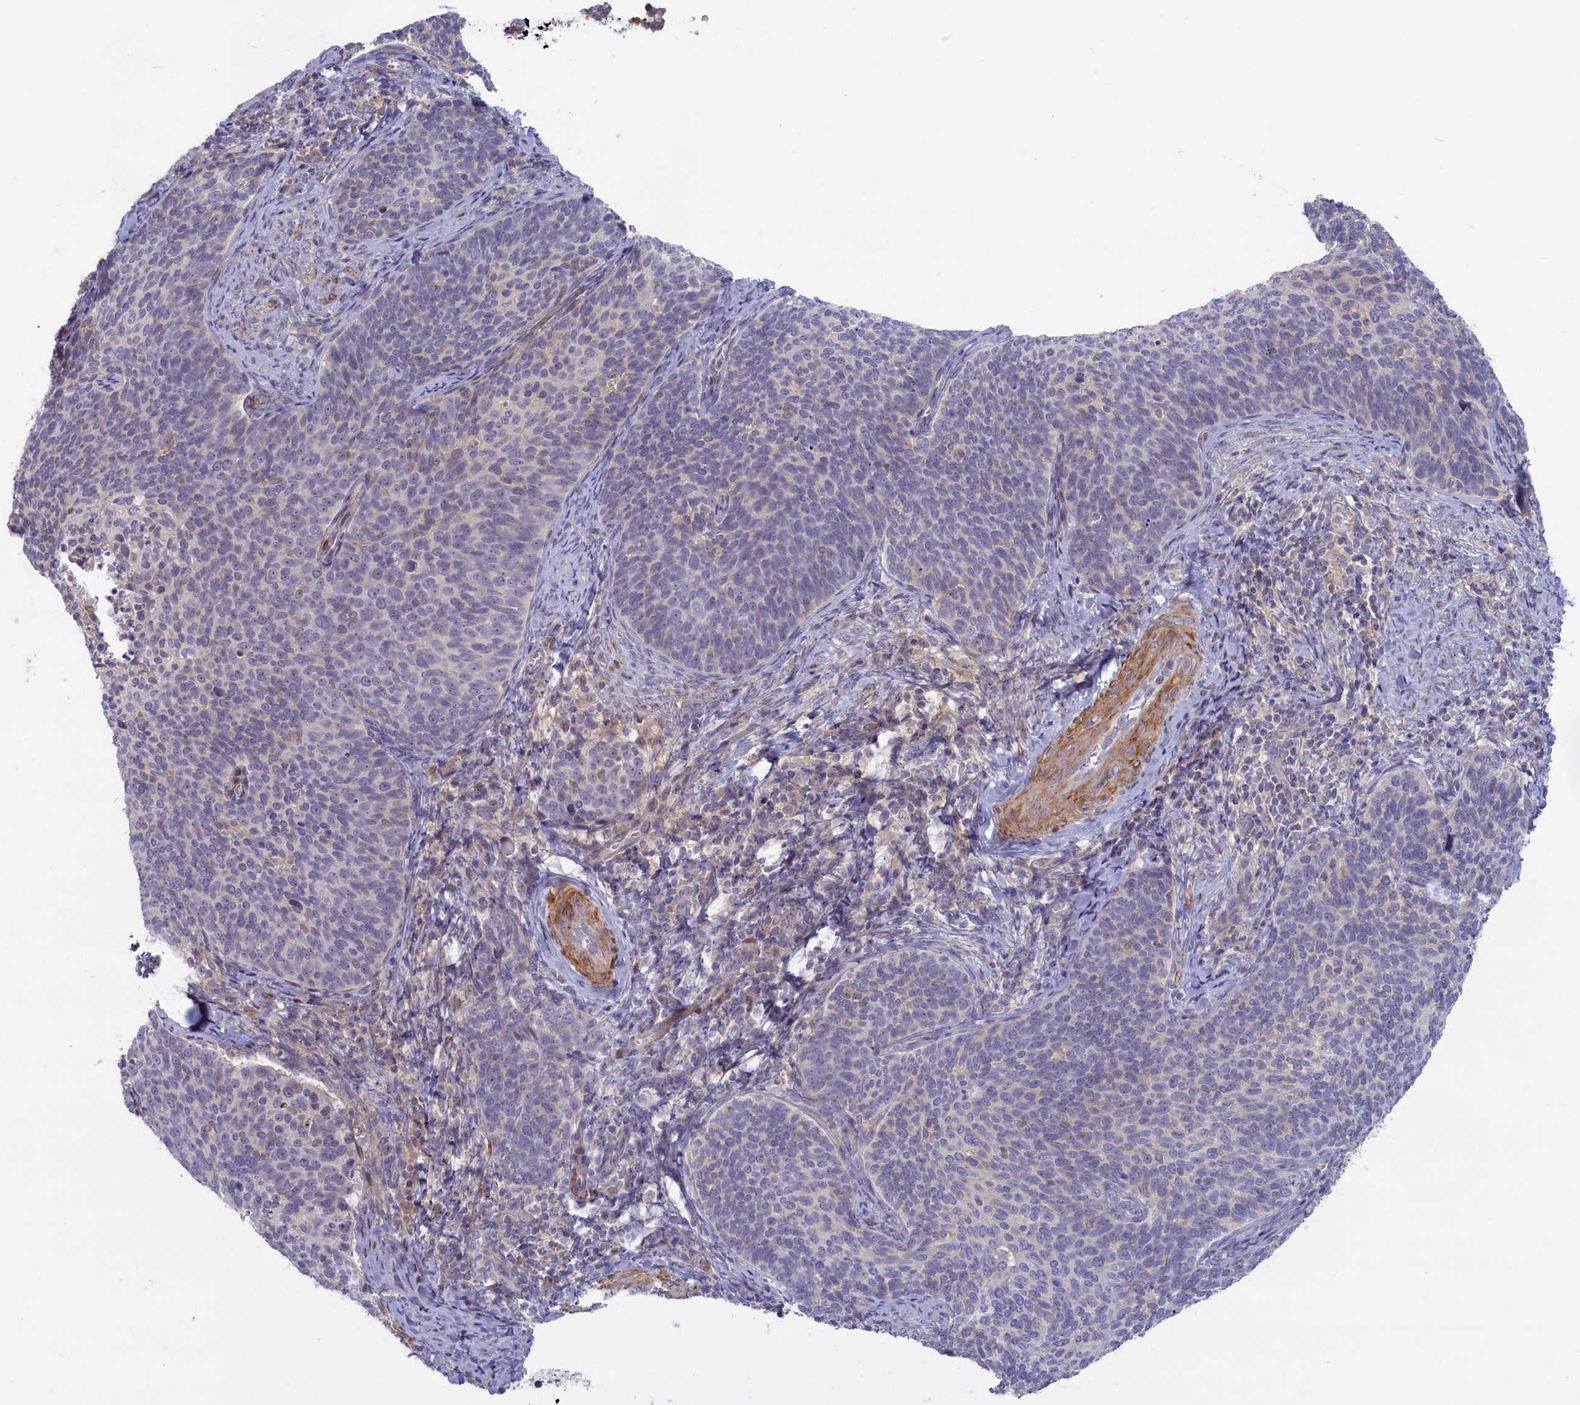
{"staining": {"intensity": "negative", "quantity": "none", "location": "none"}, "tissue": "cervical cancer", "cell_type": "Tumor cells", "image_type": "cancer", "snomed": [{"axis": "morphology", "description": "Normal tissue, NOS"}, {"axis": "morphology", "description": "Squamous cell carcinoma, NOS"}, {"axis": "topography", "description": "Cervix"}], "caption": "This is an immunohistochemistry photomicrograph of cervical cancer (squamous cell carcinoma). There is no staining in tumor cells.", "gene": "TRPM4", "patient": {"sex": "female", "age": 39}}